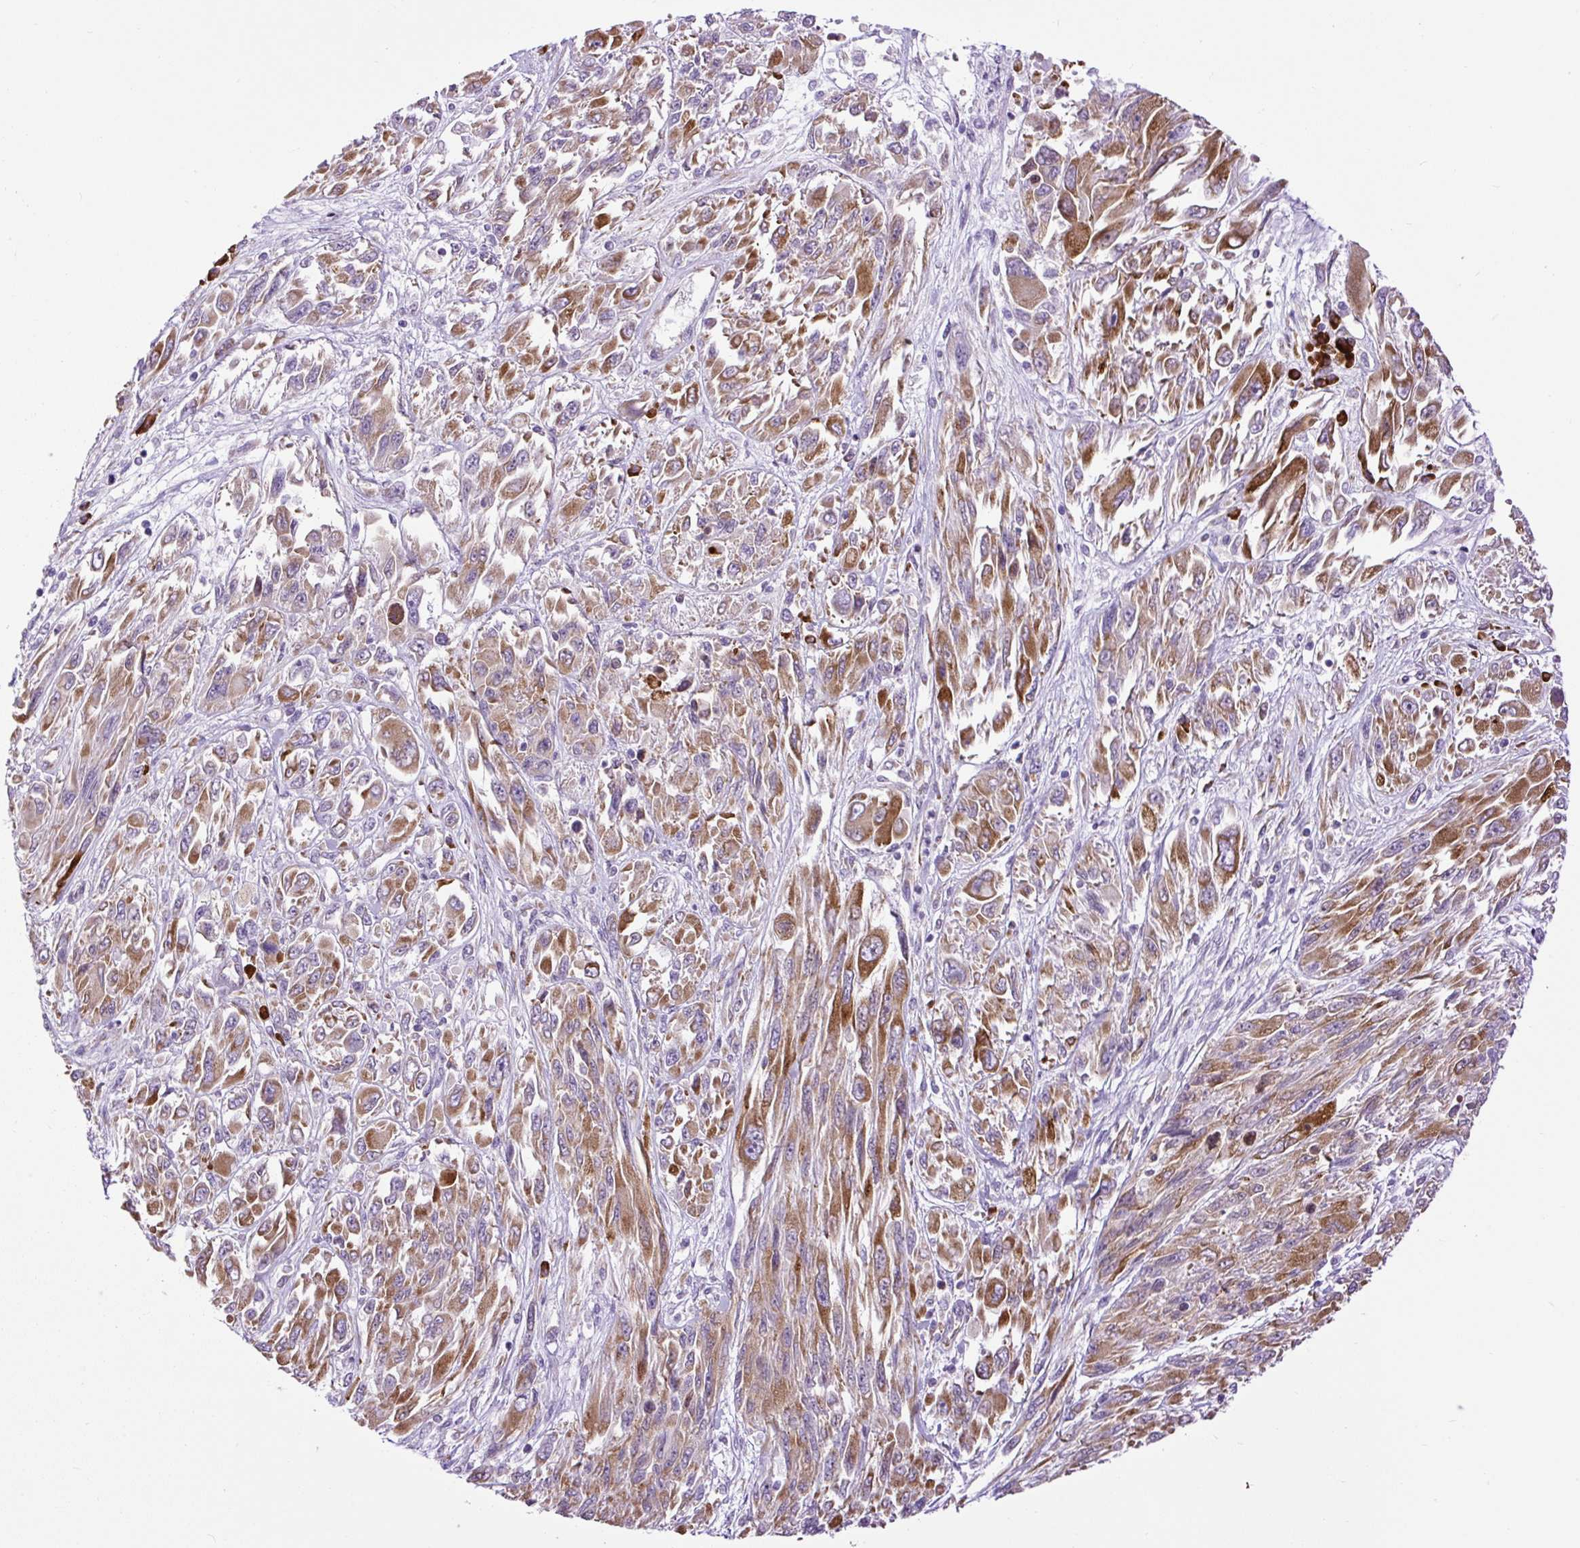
{"staining": {"intensity": "moderate", "quantity": ">75%", "location": "cytoplasmic/membranous"}, "tissue": "melanoma", "cell_type": "Tumor cells", "image_type": "cancer", "snomed": [{"axis": "morphology", "description": "Malignant melanoma, NOS"}, {"axis": "topography", "description": "Skin"}], "caption": "A brown stain labels moderate cytoplasmic/membranous staining of a protein in human melanoma tumor cells.", "gene": "DDOST", "patient": {"sex": "female", "age": 91}}